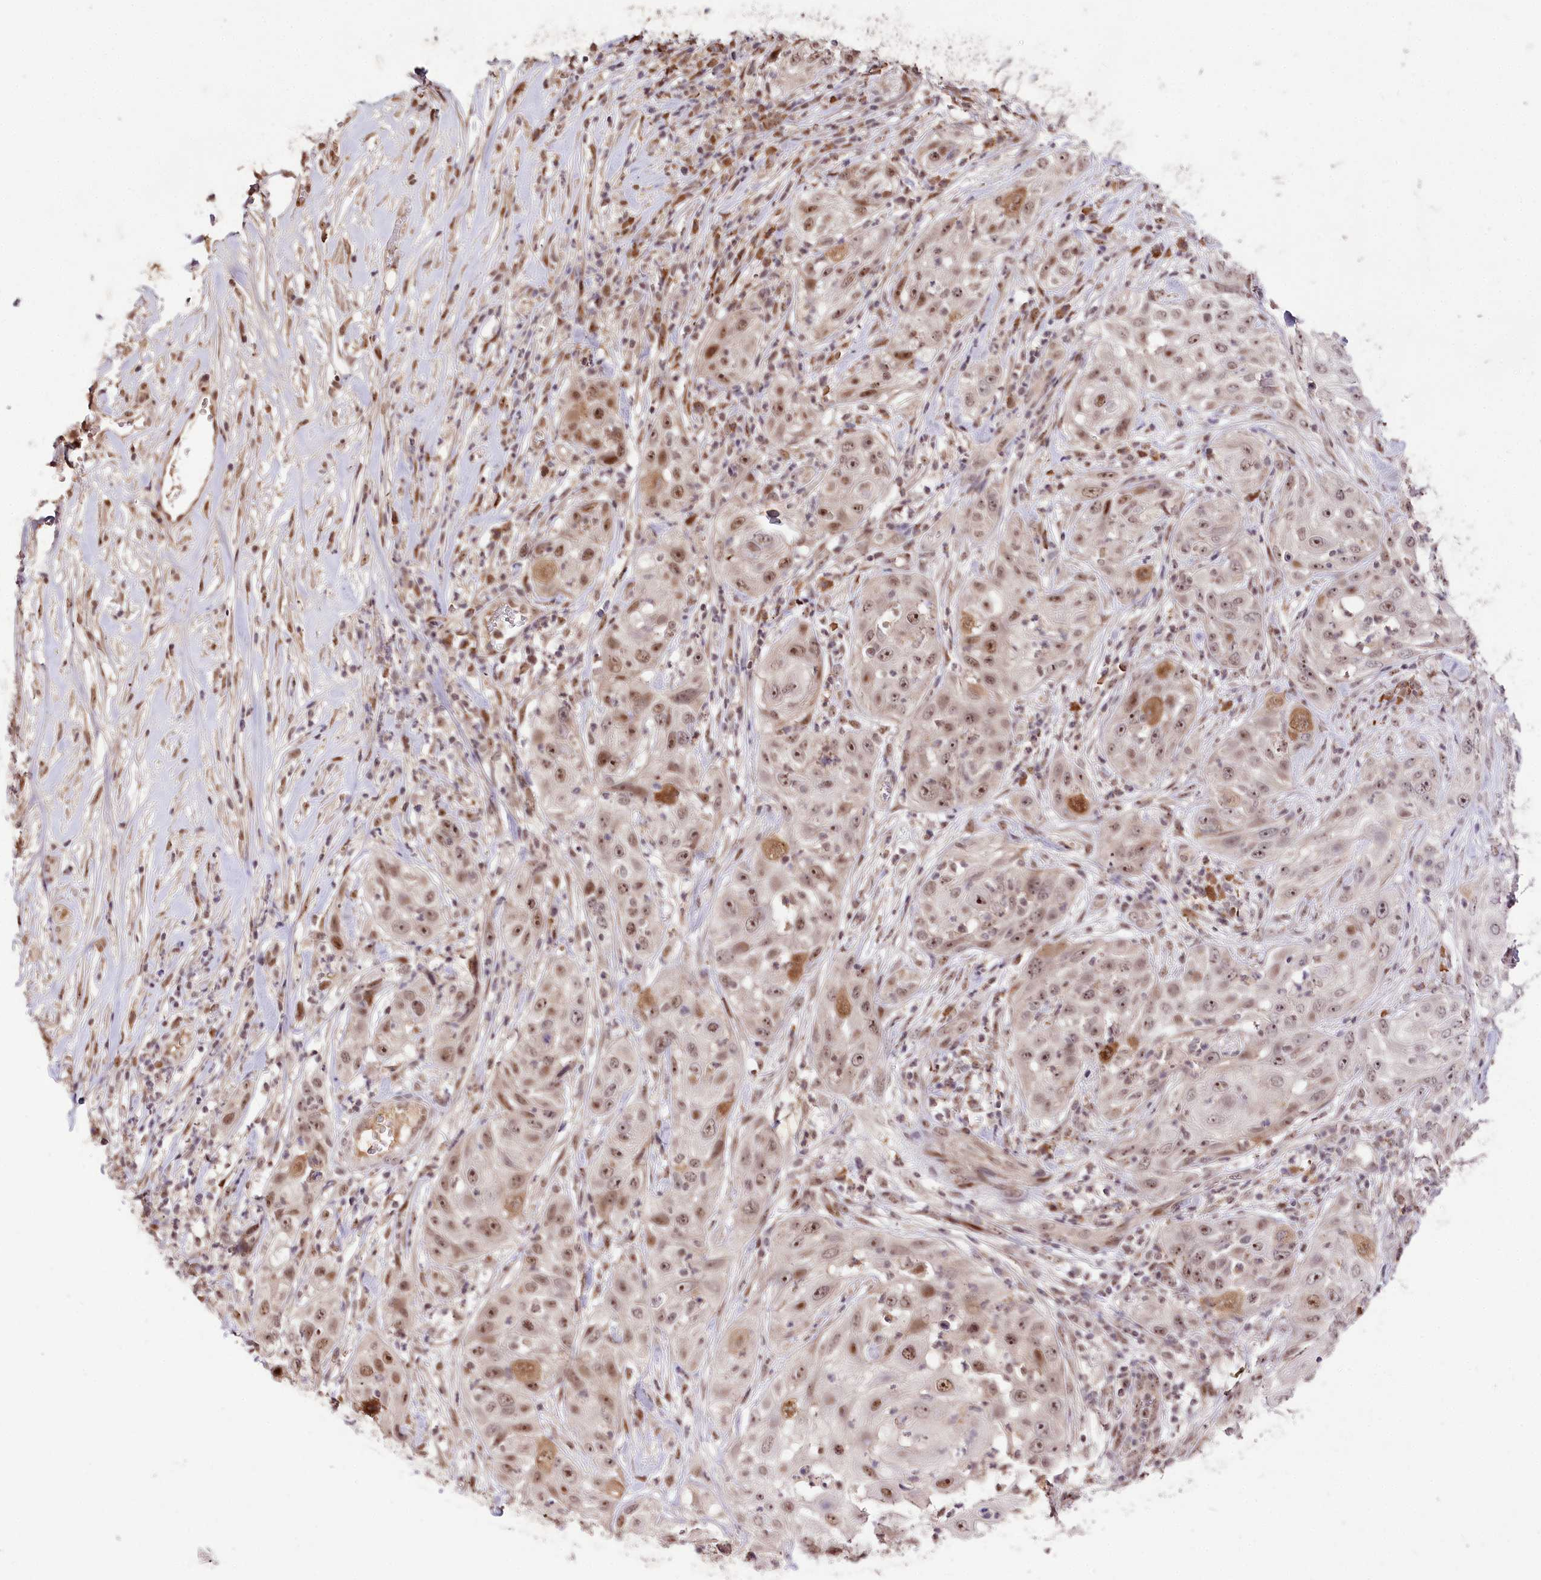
{"staining": {"intensity": "moderate", "quantity": ">75%", "location": "nuclear"}, "tissue": "skin cancer", "cell_type": "Tumor cells", "image_type": "cancer", "snomed": [{"axis": "morphology", "description": "Squamous cell carcinoma, NOS"}, {"axis": "topography", "description": "Skin"}], "caption": "The immunohistochemical stain labels moderate nuclear positivity in tumor cells of squamous cell carcinoma (skin) tissue.", "gene": "DMP1", "patient": {"sex": "female", "age": 44}}